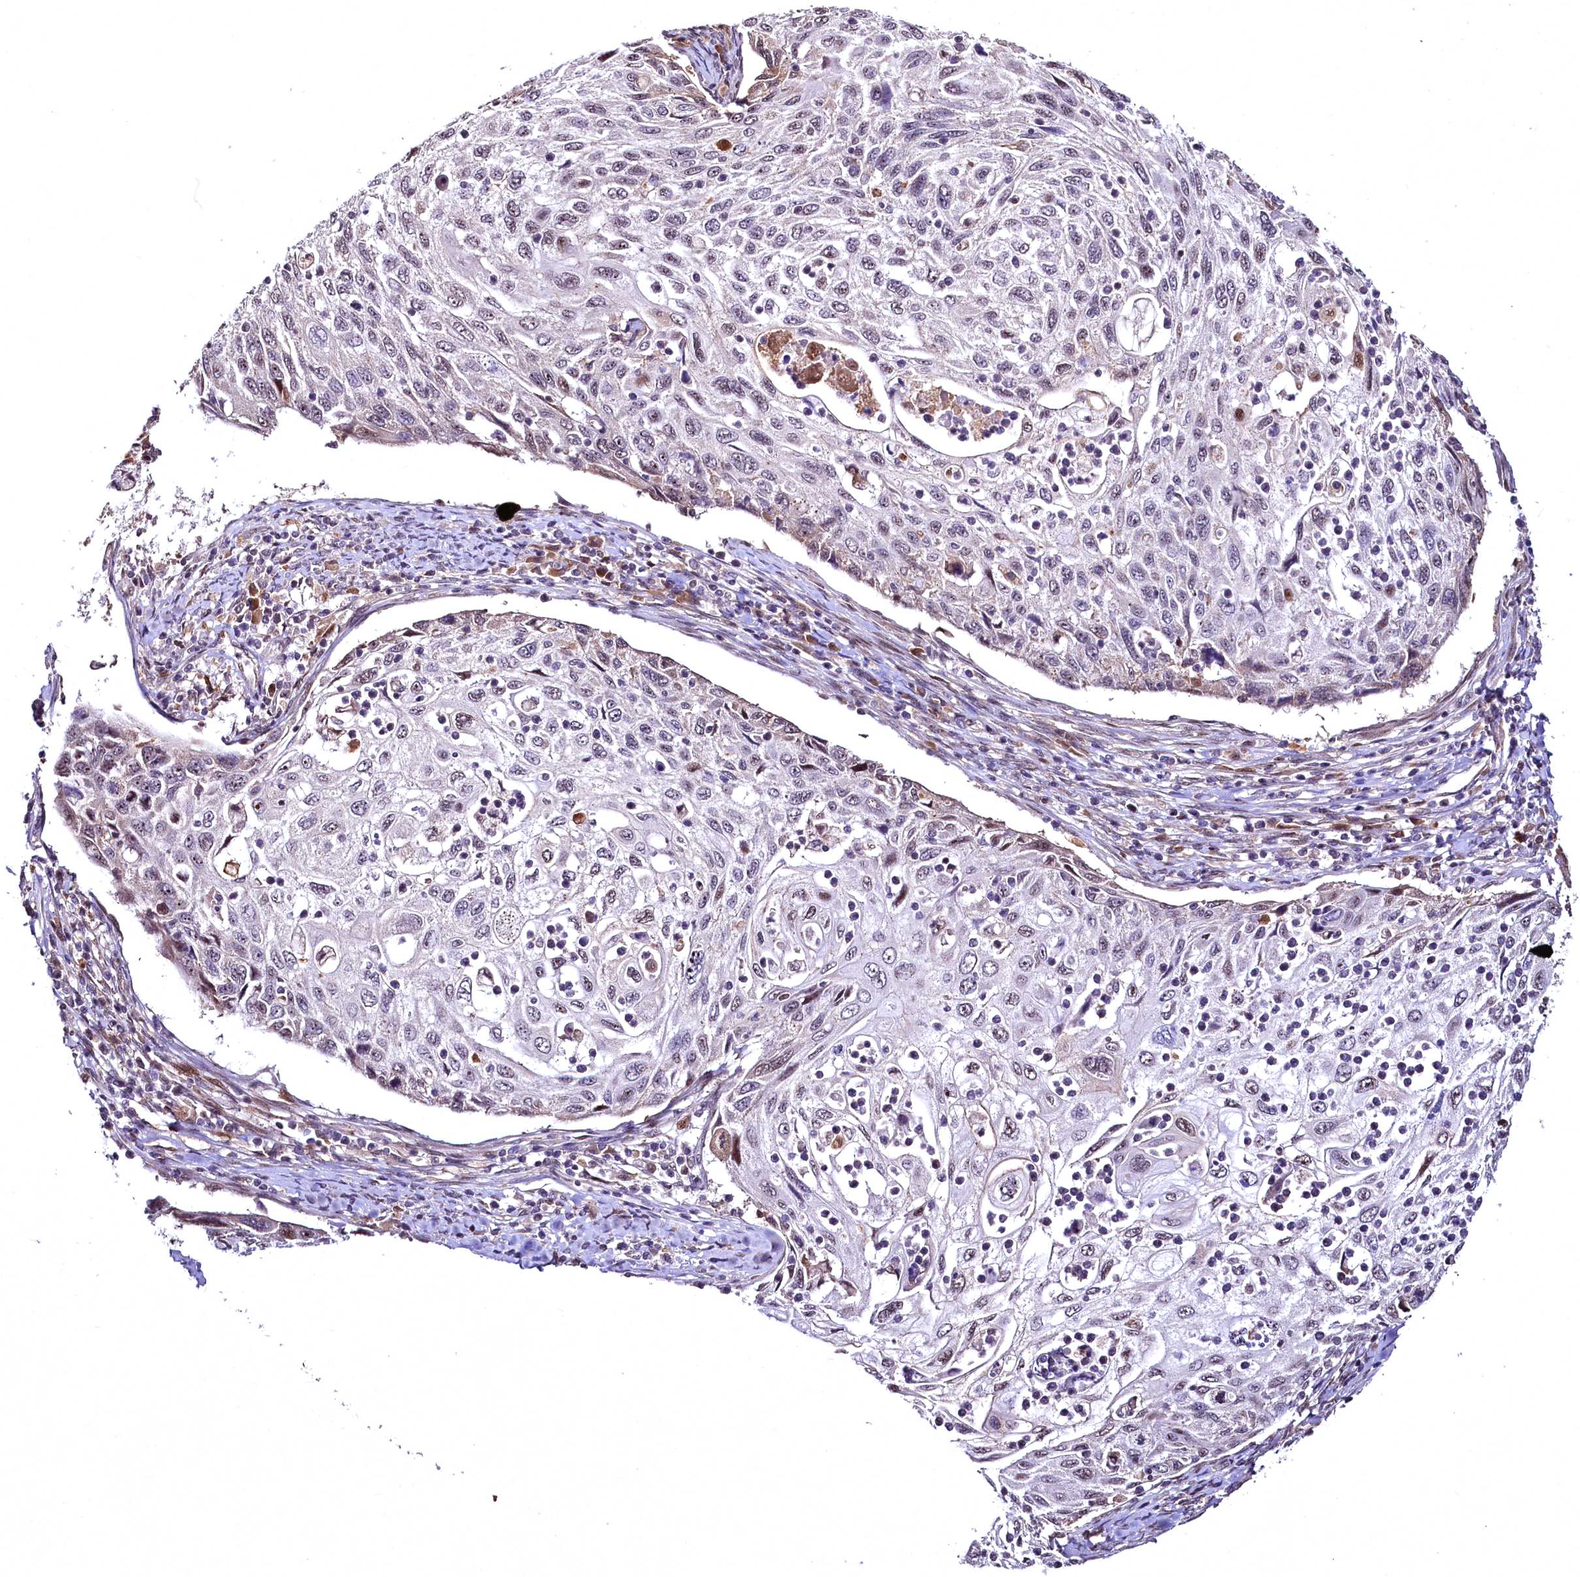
{"staining": {"intensity": "negative", "quantity": "none", "location": "none"}, "tissue": "cervical cancer", "cell_type": "Tumor cells", "image_type": "cancer", "snomed": [{"axis": "morphology", "description": "Squamous cell carcinoma, NOS"}, {"axis": "topography", "description": "Cervix"}], "caption": "This is a image of IHC staining of squamous cell carcinoma (cervical), which shows no staining in tumor cells.", "gene": "N4BP2L1", "patient": {"sex": "female", "age": 70}}